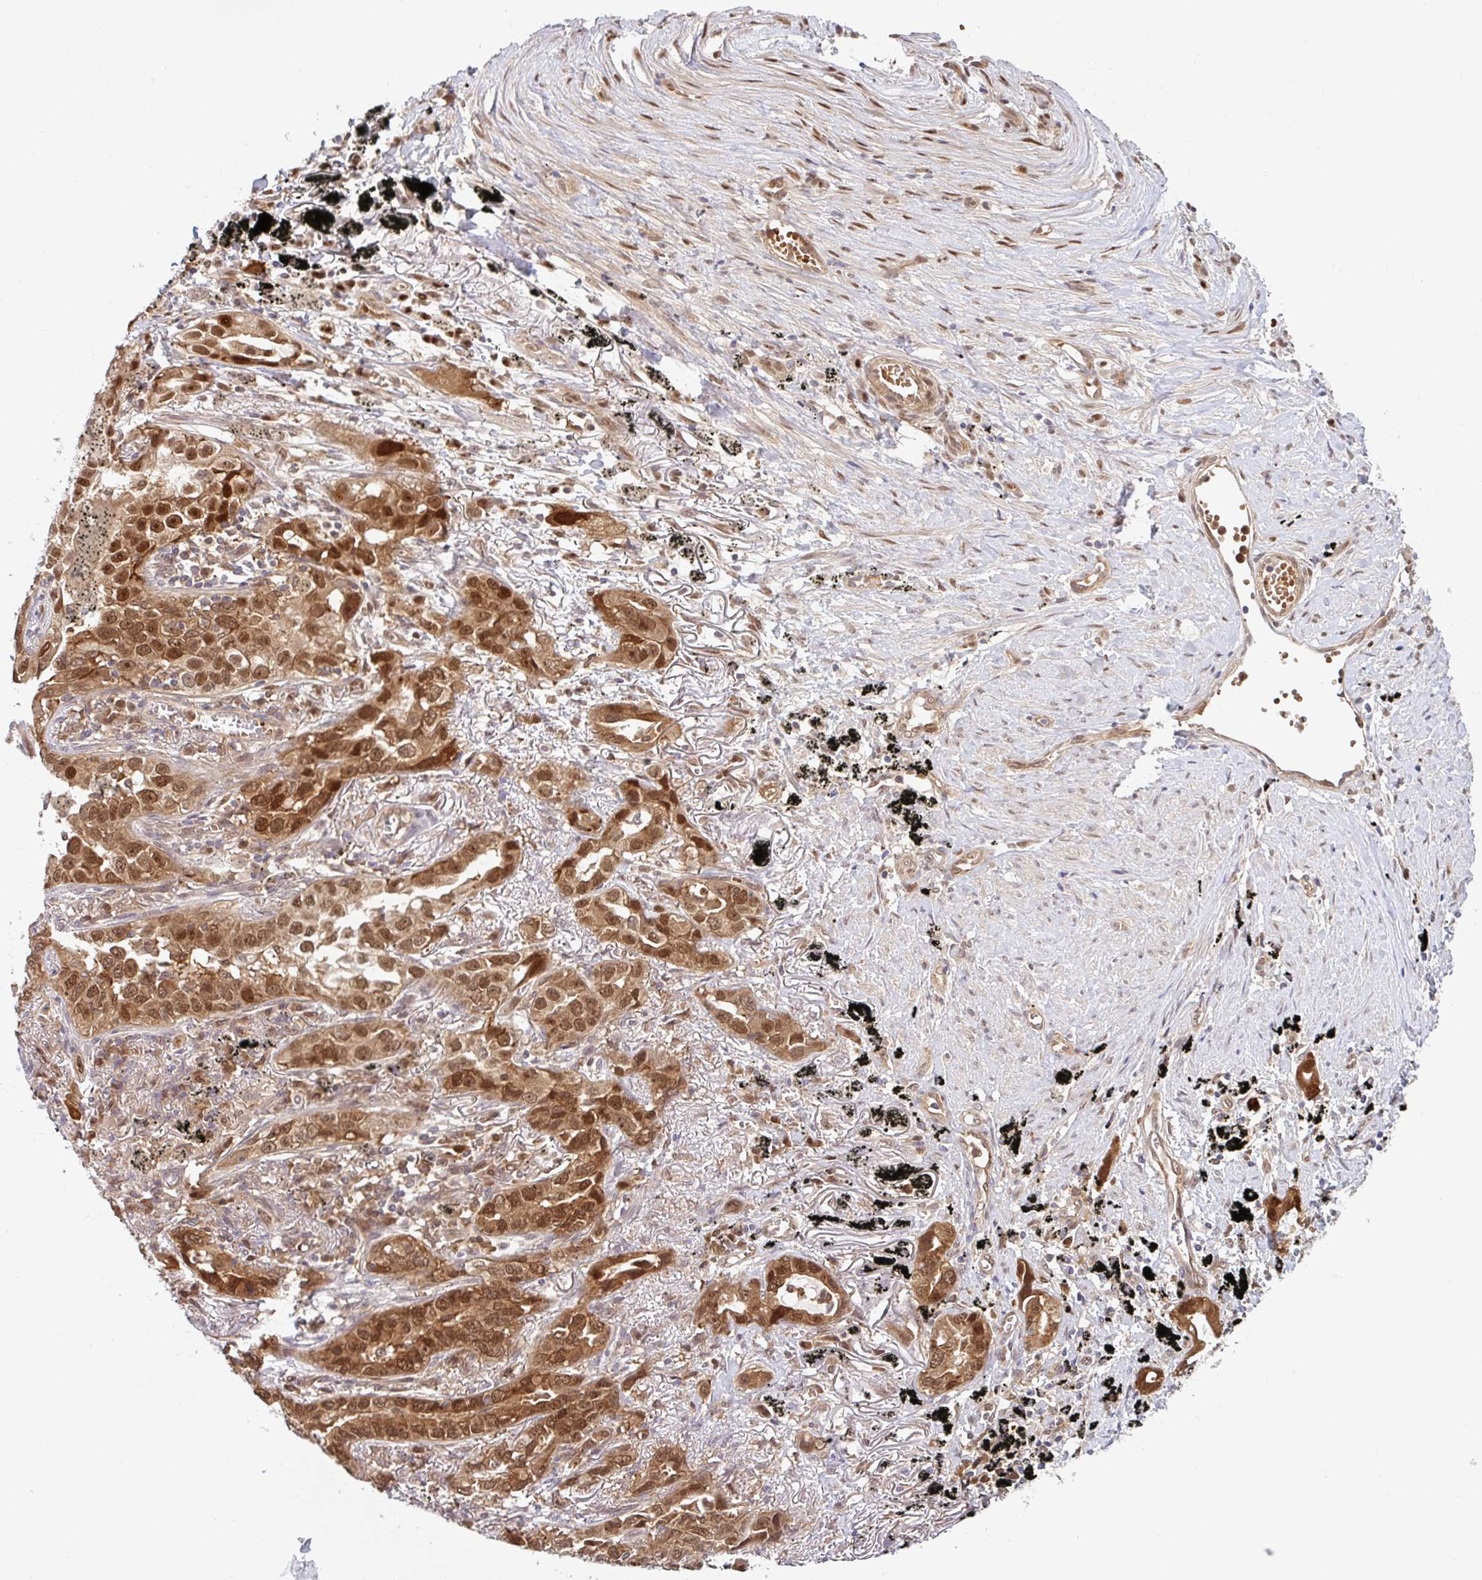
{"staining": {"intensity": "strong", "quantity": ">75%", "location": "cytoplasmic/membranous,nuclear"}, "tissue": "lung cancer", "cell_type": "Tumor cells", "image_type": "cancer", "snomed": [{"axis": "morphology", "description": "Adenocarcinoma, NOS"}, {"axis": "topography", "description": "Lung"}], "caption": "Approximately >75% of tumor cells in adenocarcinoma (lung) exhibit strong cytoplasmic/membranous and nuclear protein positivity as visualized by brown immunohistochemical staining.", "gene": "HMBS", "patient": {"sex": "male", "age": 67}}